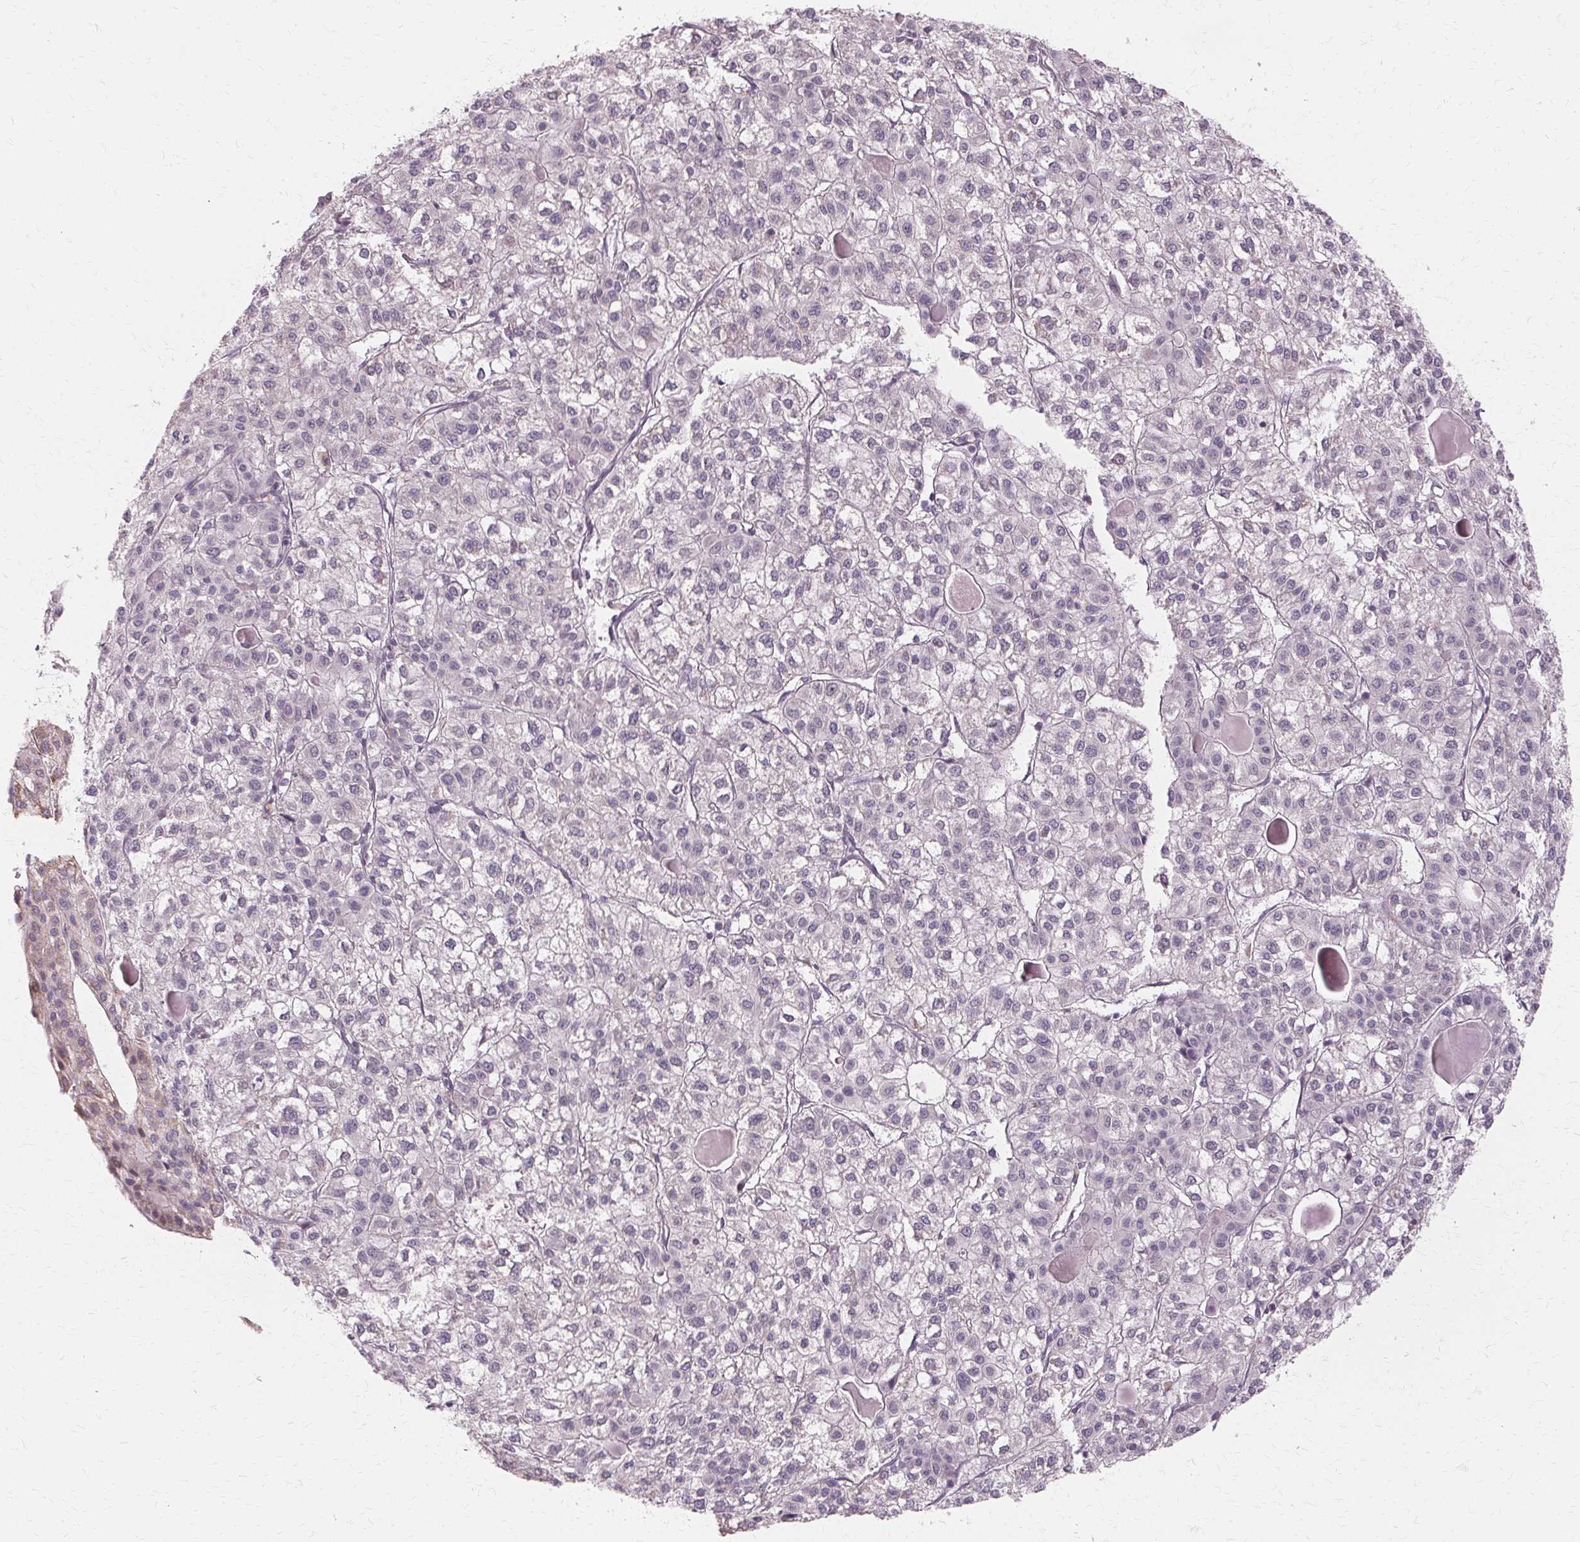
{"staining": {"intensity": "negative", "quantity": "none", "location": "none"}, "tissue": "liver cancer", "cell_type": "Tumor cells", "image_type": "cancer", "snomed": [{"axis": "morphology", "description": "Carcinoma, Hepatocellular, NOS"}, {"axis": "topography", "description": "Liver"}], "caption": "Hepatocellular carcinoma (liver) was stained to show a protein in brown. There is no significant expression in tumor cells.", "gene": "USP8", "patient": {"sex": "female", "age": 43}}